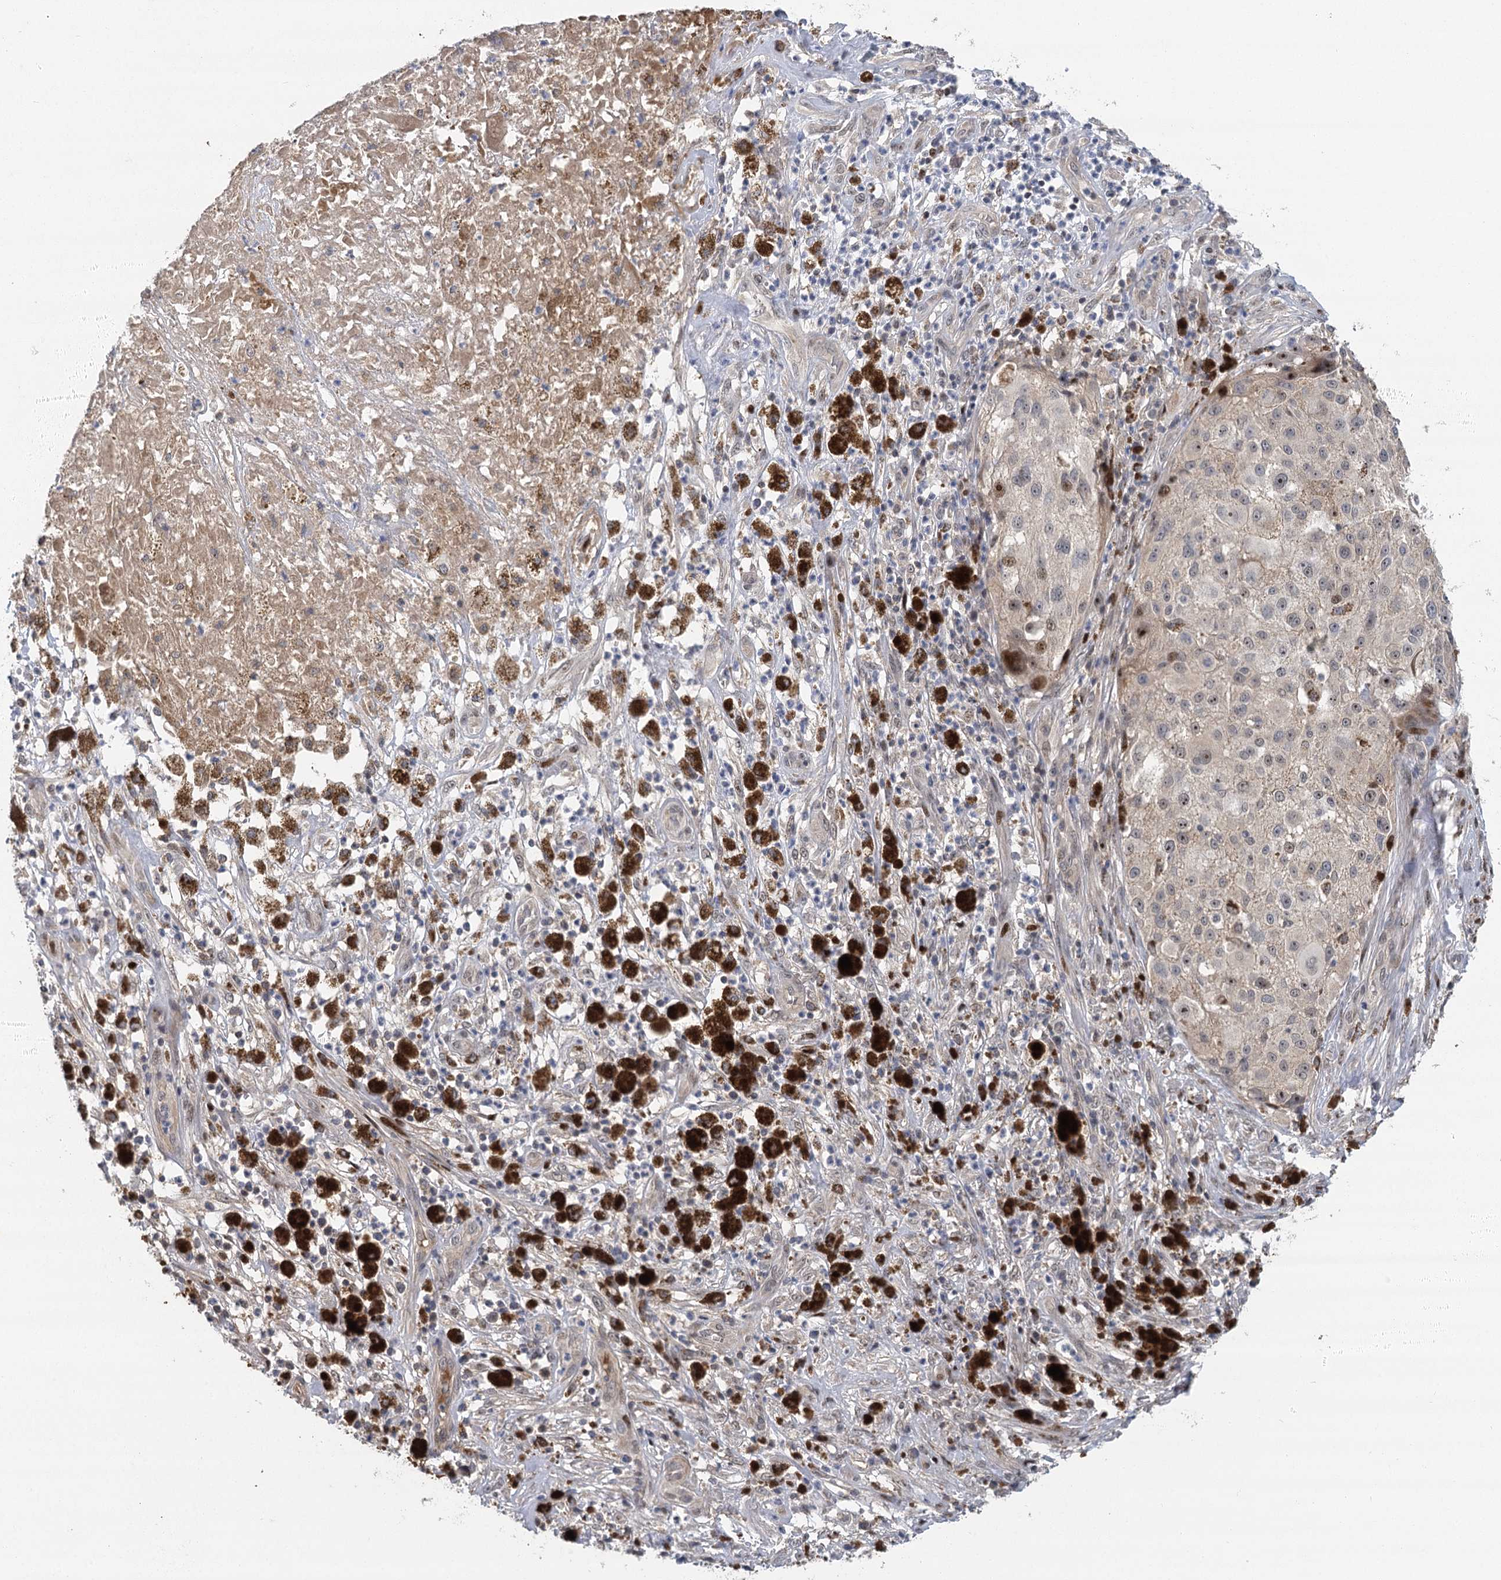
{"staining": {"intensity": "negative", "quantity": "none", "location": "none"}, "tissue": "melanoma", "cell_type": "Tumor cells", "image_type": "cancer", "snomed": [{"axis": "morphology", "description": "Necrosis, NOS"}, {"axis": "morphology", "description": "Malignant melanoma, NOS"}, {"axis": "topography", "description": "Skin"}], "caption": "Immunohistochemistry (IHC) of malignant melanoma demonstrates no positivity in tumor cells.", "gene": "IL11RA", "patient": {"sex": "female", "age": 87}}